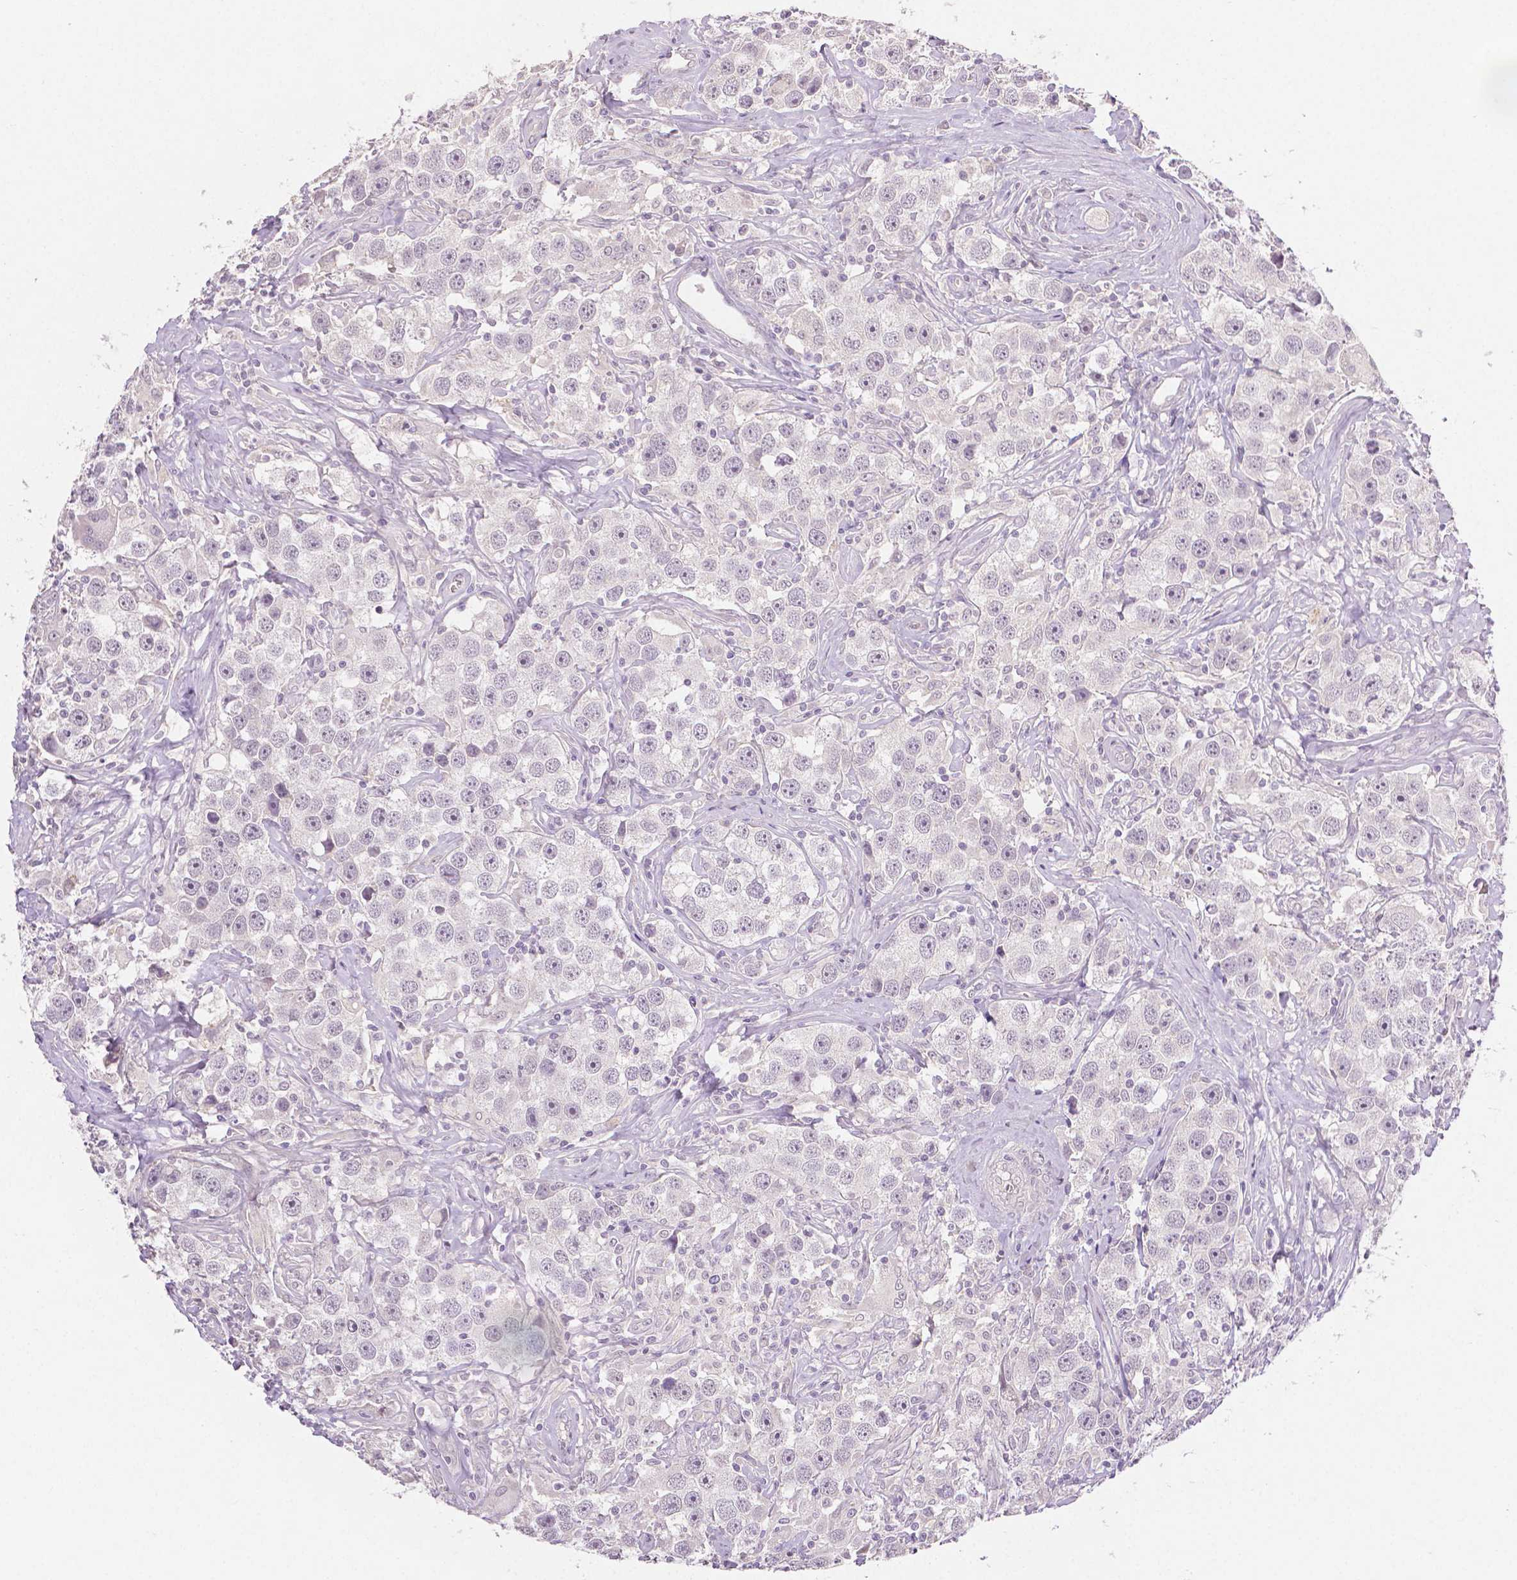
{"staining": {"intensity": "weak", "quantity": "<25%", "location": "nuclear"}, "tissue": "testis cancer", "cell_type": "Tumor cells", "image_type": "cancer", "snomed": [{"axis": "morphology", "description": "Seminoma, NOS"}, {"axis": "topography", "description": "Testis"}], "caption": "IHC of human testis seminoma demonstrates no staining in tumor cells. (DAB (3,3'-diaminobenzidine) immunohistochemistry, high magnification).", "gene": "TGM1", "patient": {"sex": "male", "age": 49}}